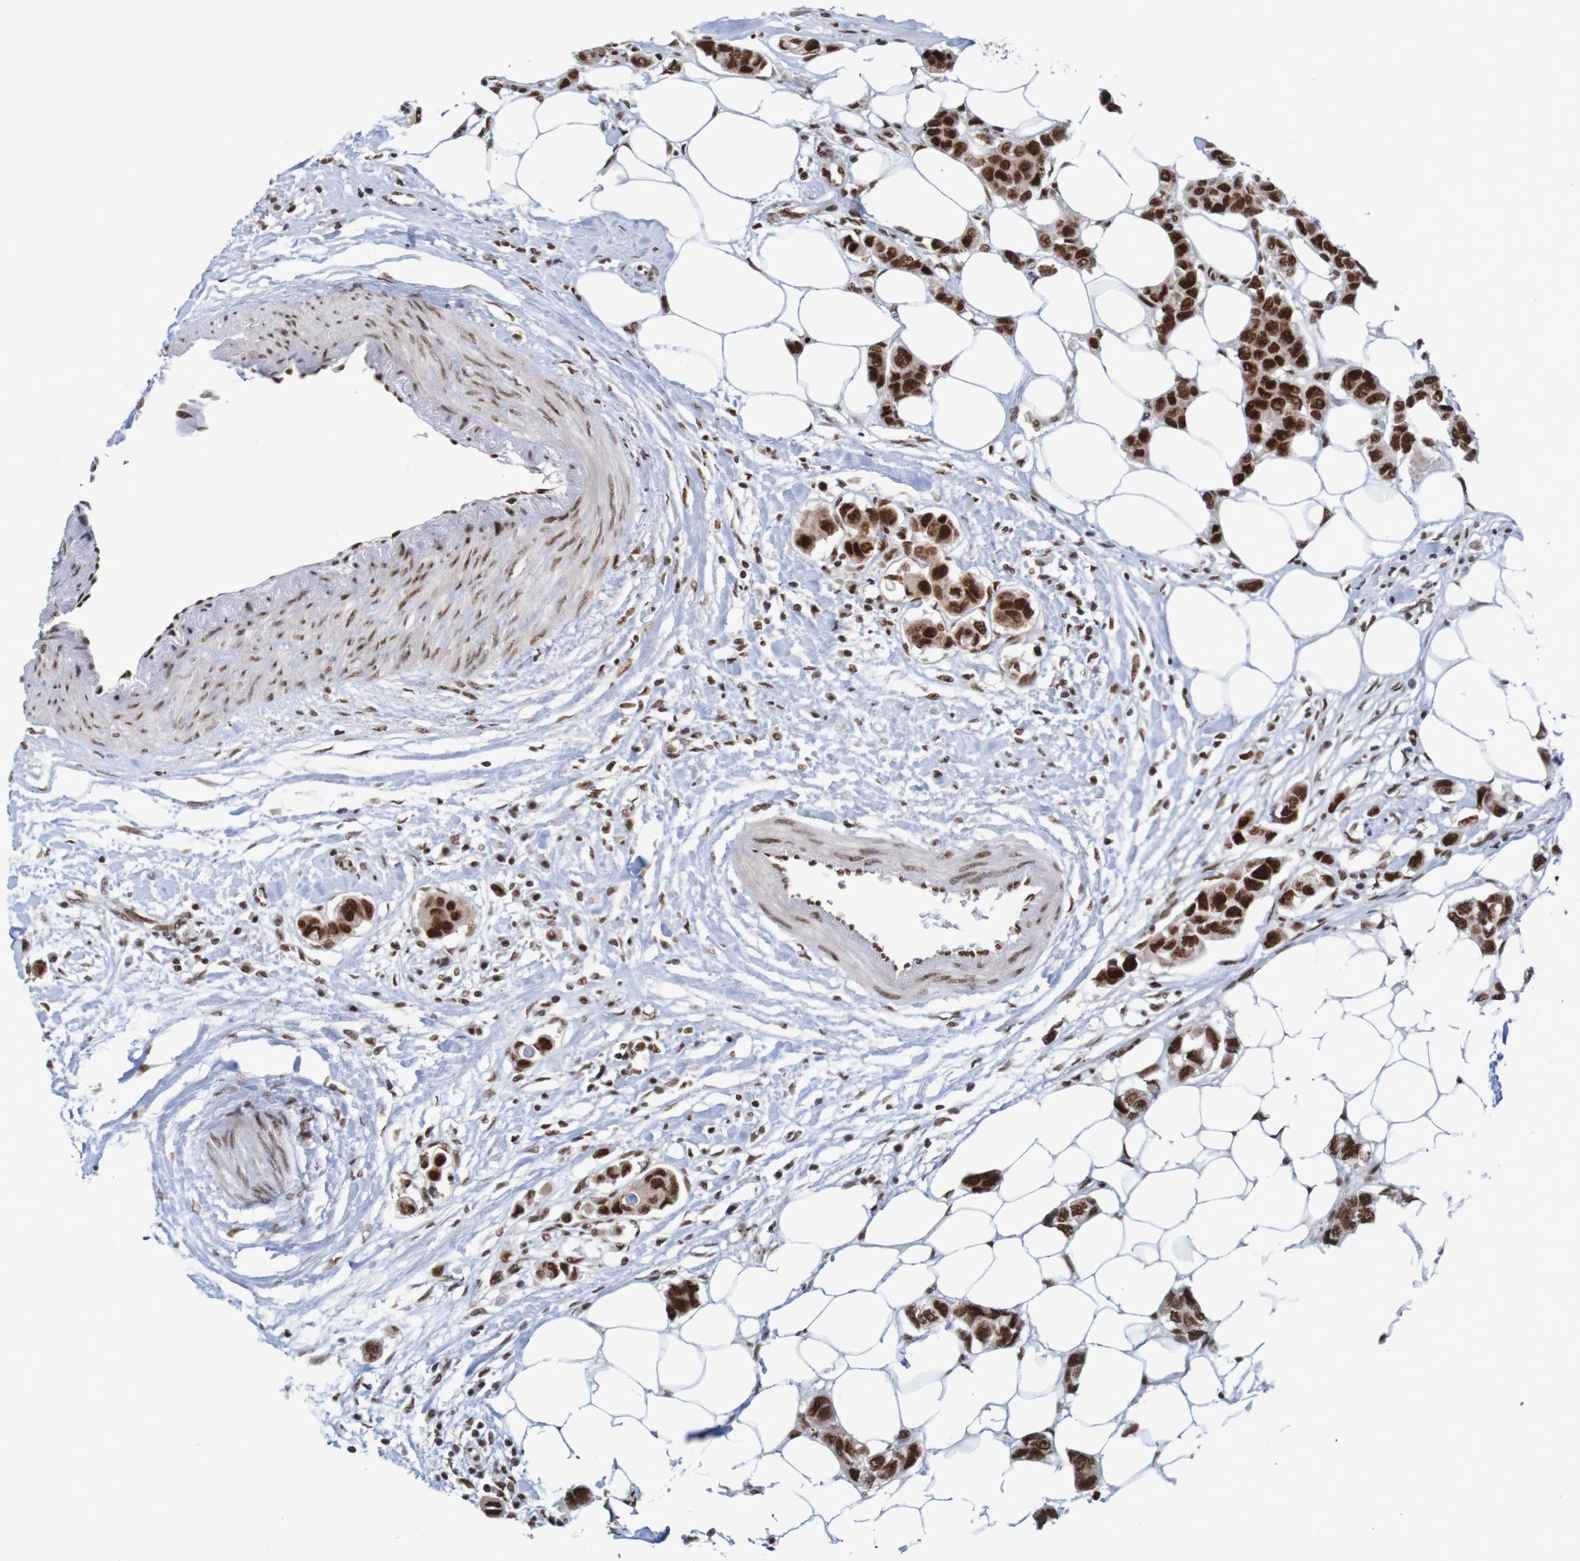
{"staining": {"intensity": "strong", "quantity": ">75%", "location": "nuclear"}, "tissue": "breast cancer", "cell_type": "Tumor cells", "image_type": "cancer", "snomed": [{"axis": "morphology", "description": "Normal tissue, NOS"}, {"axis": "morphology", "description": "Duct carcinoma"}, {"axis": "topography", "description": "Breast"}], "caption": "Breast cancer (intraductal carcinoma) tissue exhibits strong nuclear positivity in about >75% of tumor cells", "gene": "THRAP3", "patient": {"sex": "female", "age": 50}}